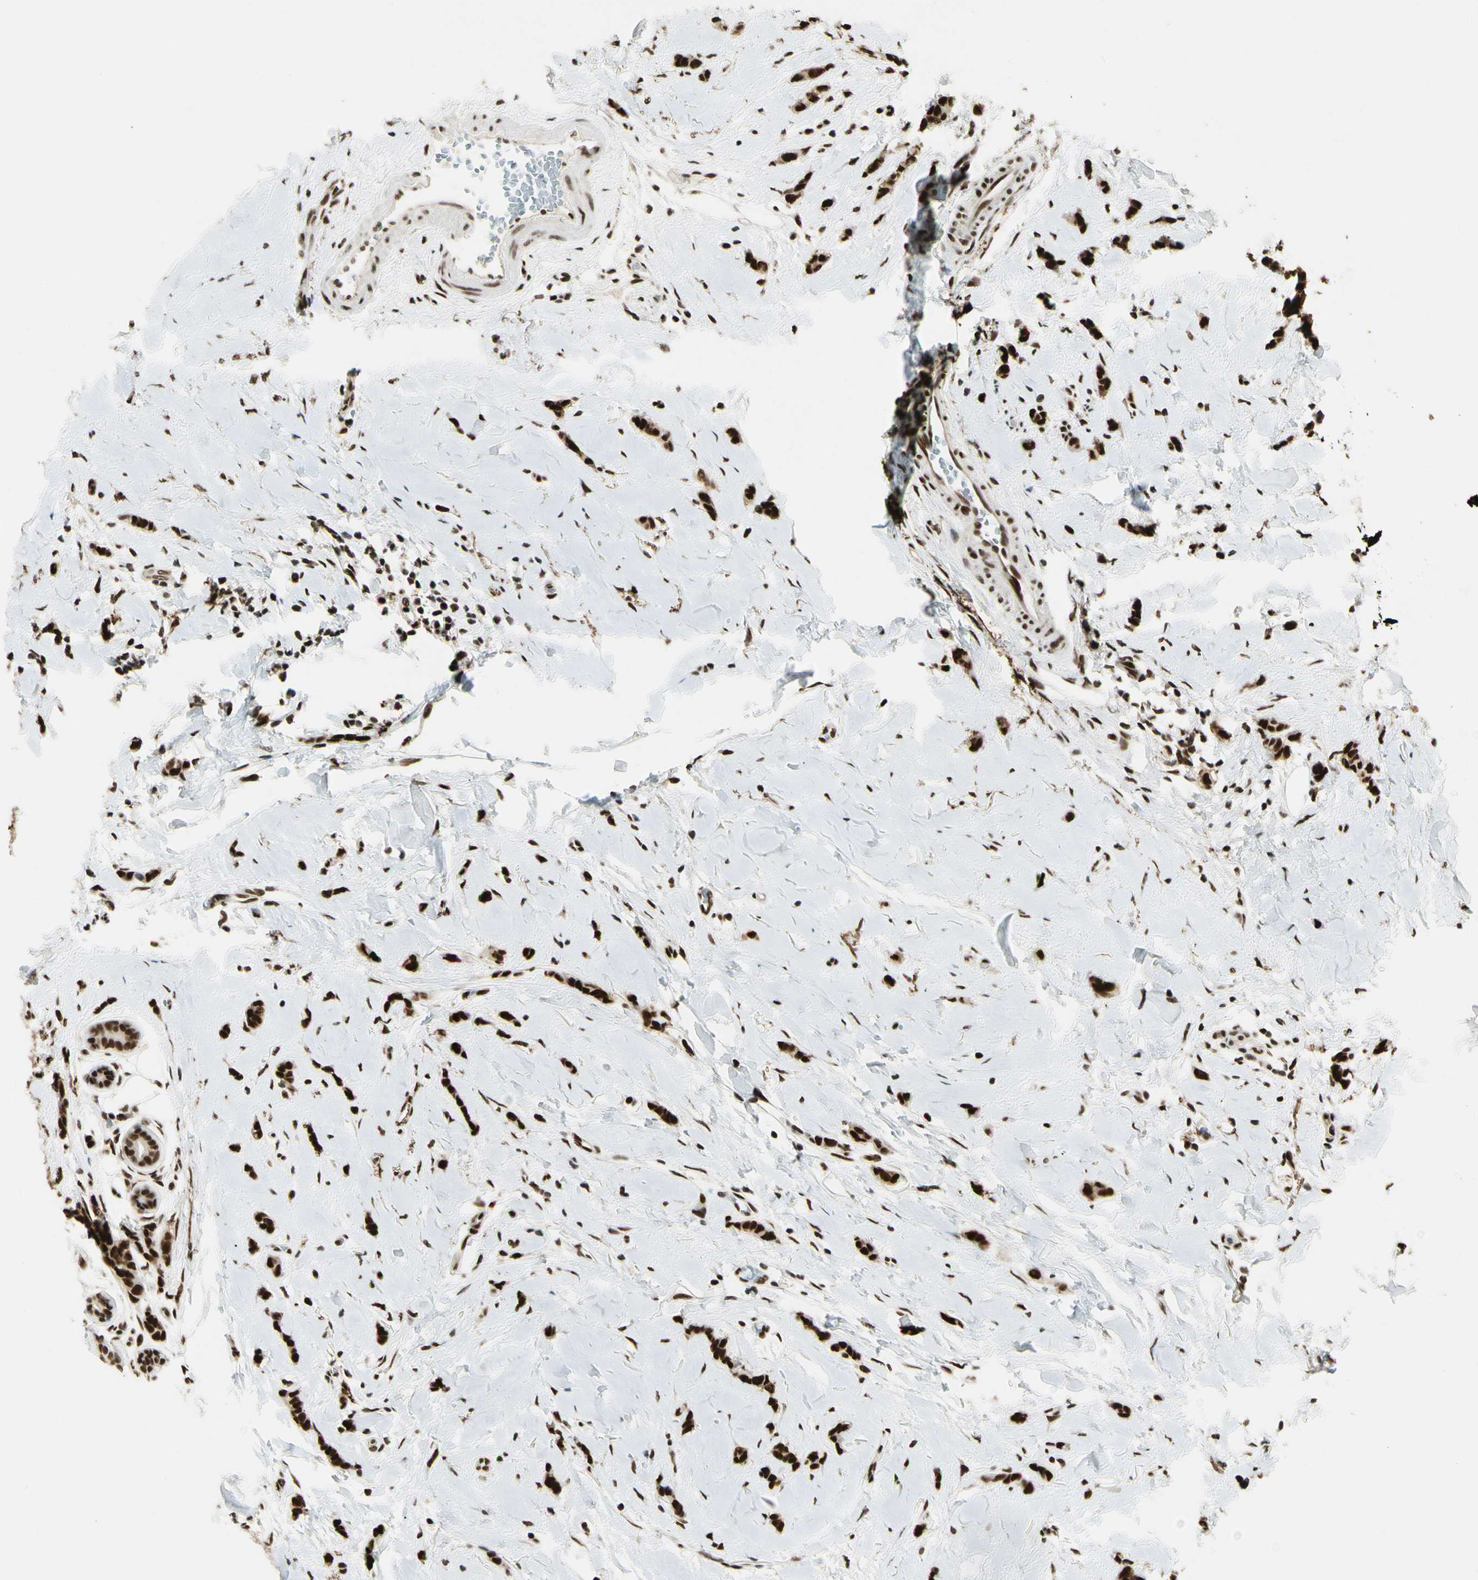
{"staining": {"intensity": "strong", "quantity": ">75%", "location": "nuclear"}, "tissue": "breast cancer", "cell_type": "Tumor cells", "image_type": "cancer", "snomed": [{"axis": "morphology", "description": "Lobular carcinoma"}, {"axis": "topography", "description": "Skin"}, {"axis": "topography", "description": "Breast"}], "caption": "A high-resolution image shows immunohistochemistry (IHC) staining of breast cancer, which shows strong nuclear positivity in about >75% of tumor cells.", "gene": "FUS", "patient": {"sex": "female", "age": 46}}